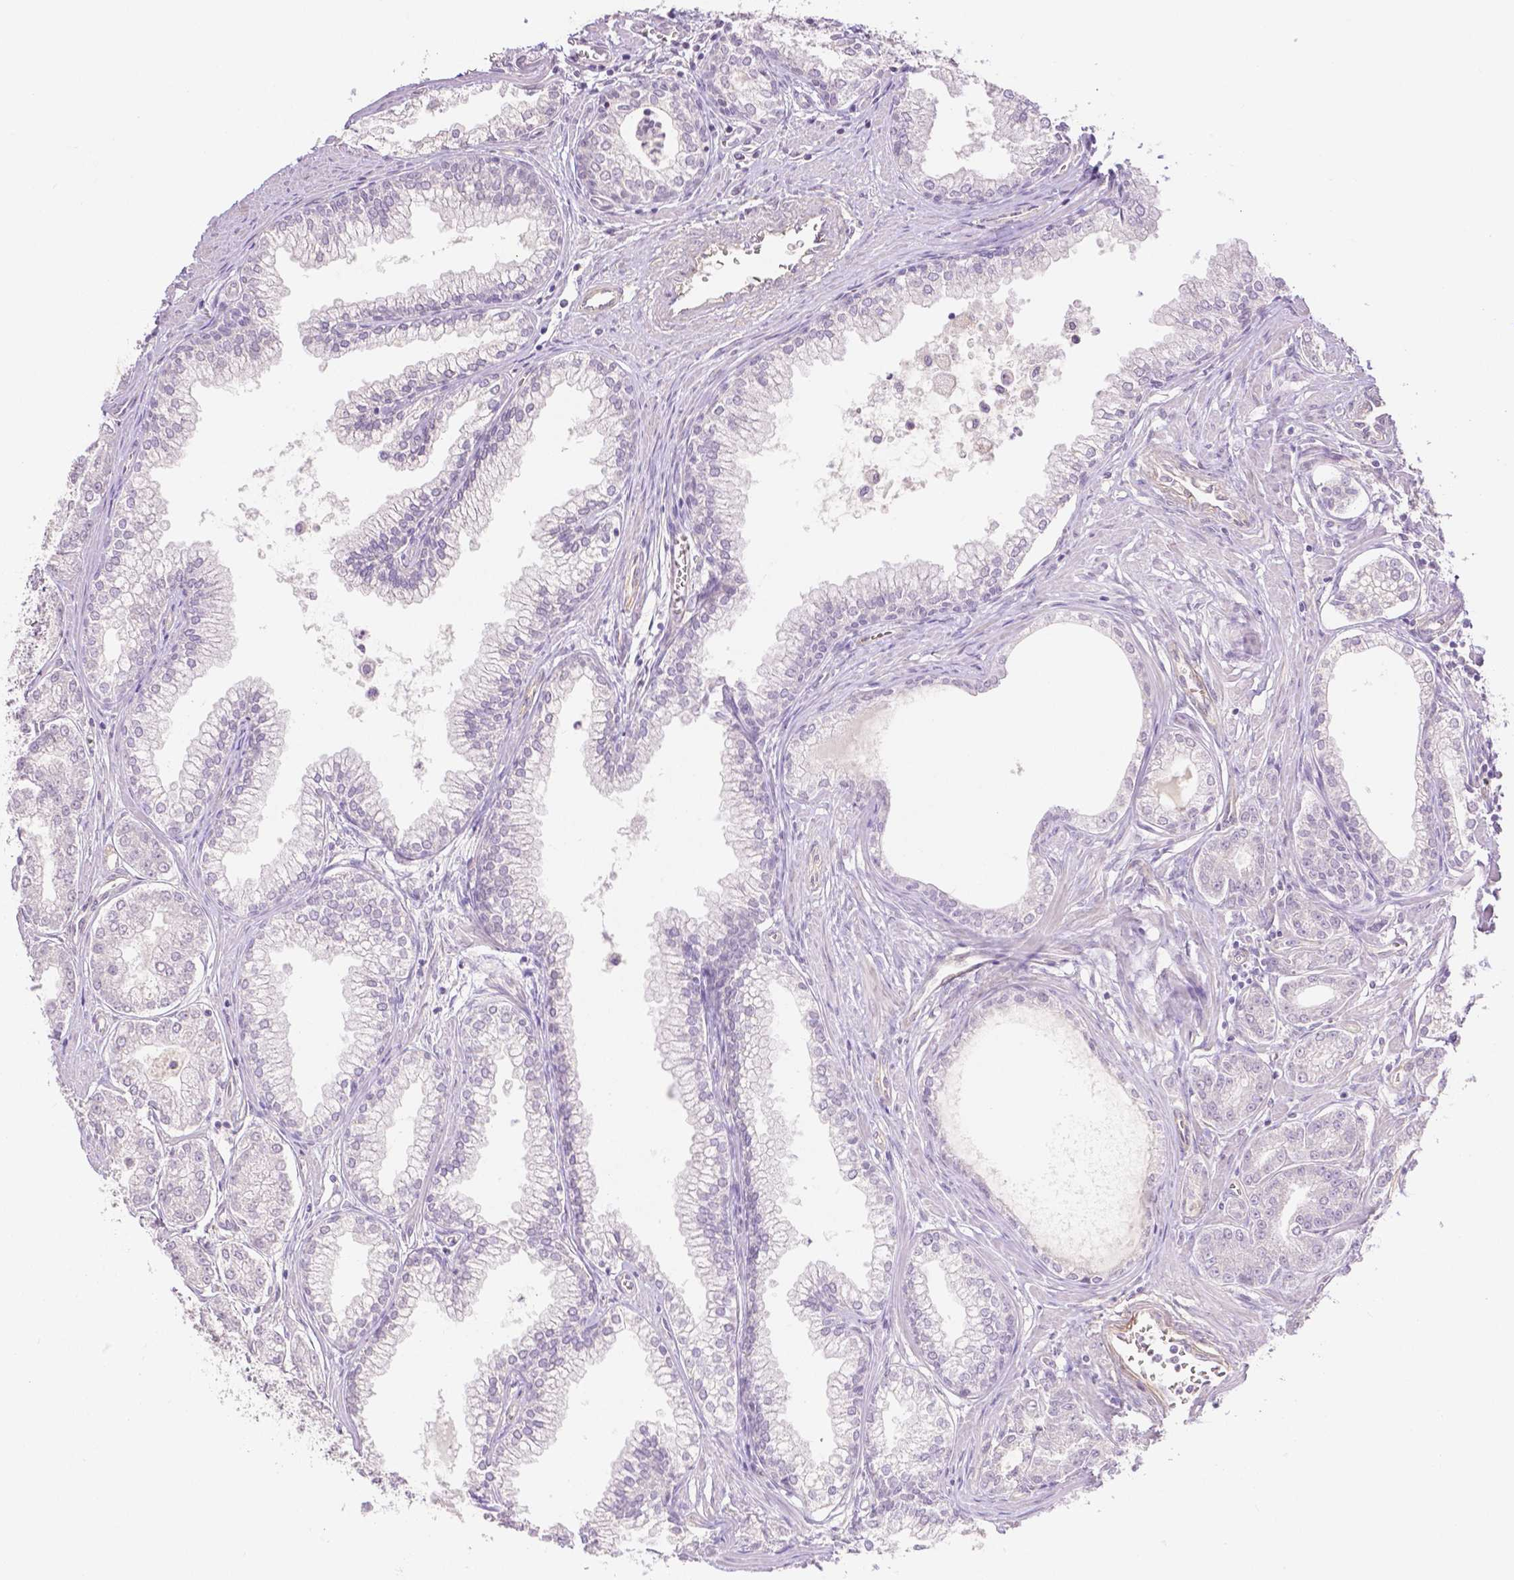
{"staining": {"intensity": "negative", "quantity": "none", "location": "none"}, "tissue": "prostate cancer", "cell_type": "Tumor cells", "image_type": "cancer", "snomed": [{"axis": "morphology", "description": "Adenocarcinoma, NOS"}, {"axis": "topography", "description": "Prostate"}], "caption": "Tumor cells are negative for protein expression in human prostate cancer (adenocarcinoma).", "gene": "THY1", "patient": {"sex": "male", "age": 71}}